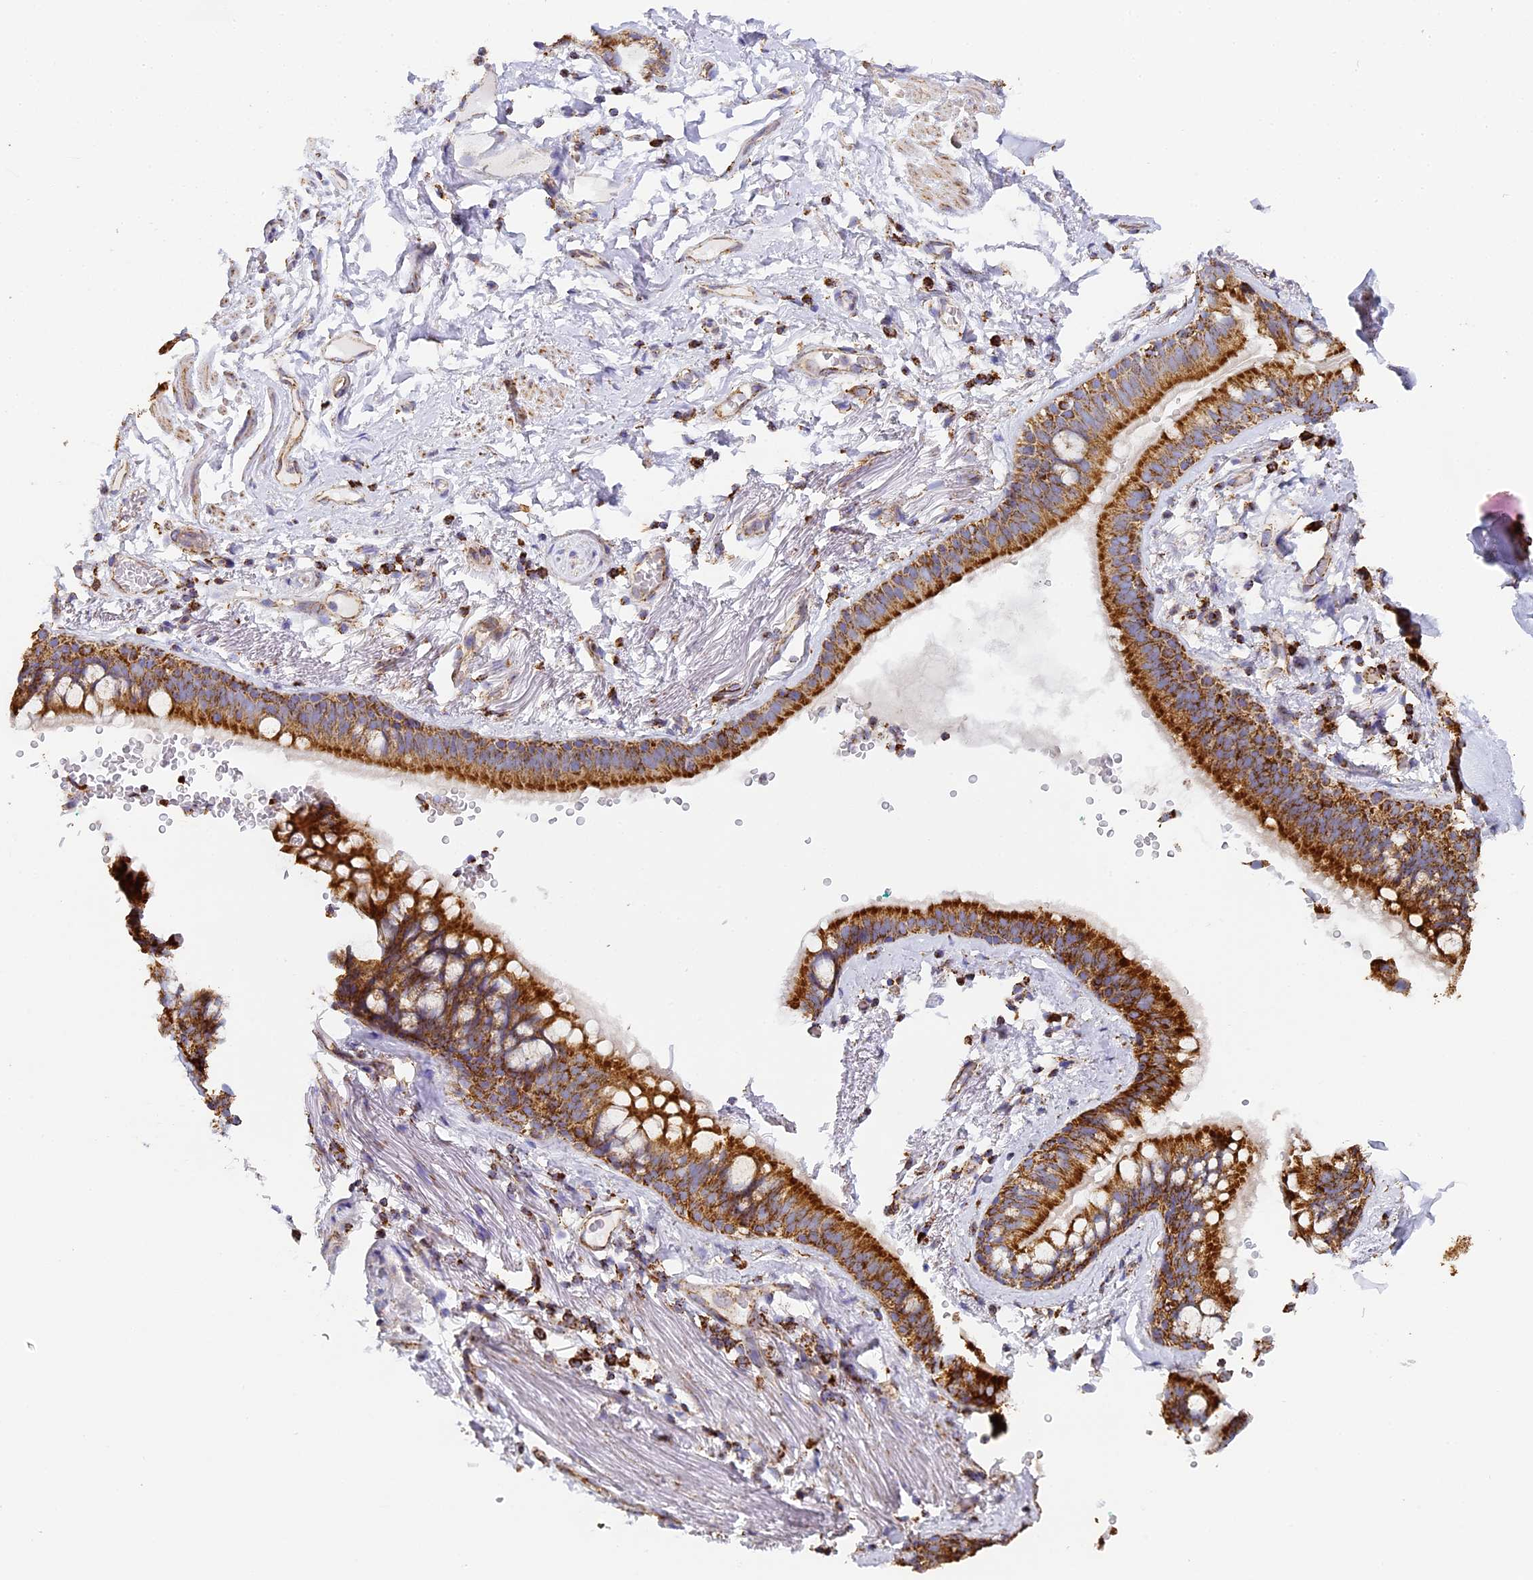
{"staining": {"intensity": "weak", "quantity": ">75%", "location": "cytoplasmic/membranous"}, "tissue": "adipose tissue", "cell_type": "Adipocytes", "image_type": "normal", "snomed": [{"axis": "morphology", "description": "Normal tissue, NOS"}, {"axis": "topography", "description": "Lymph node"}, {"axis": "topography", "description": "Bronchus"}], "caption": "Immunohistochemistry of unremarkable adipose tissue demonstrates low levels of weak cytoplasmic/membranous staining in about >75% of adipocytes. (DAB (3,3'-diaminobenzidine) IHC with brightfield microscopy, high magnification).", "gene": "STK17A", "patient": {"sex": "male", "age": 63}}